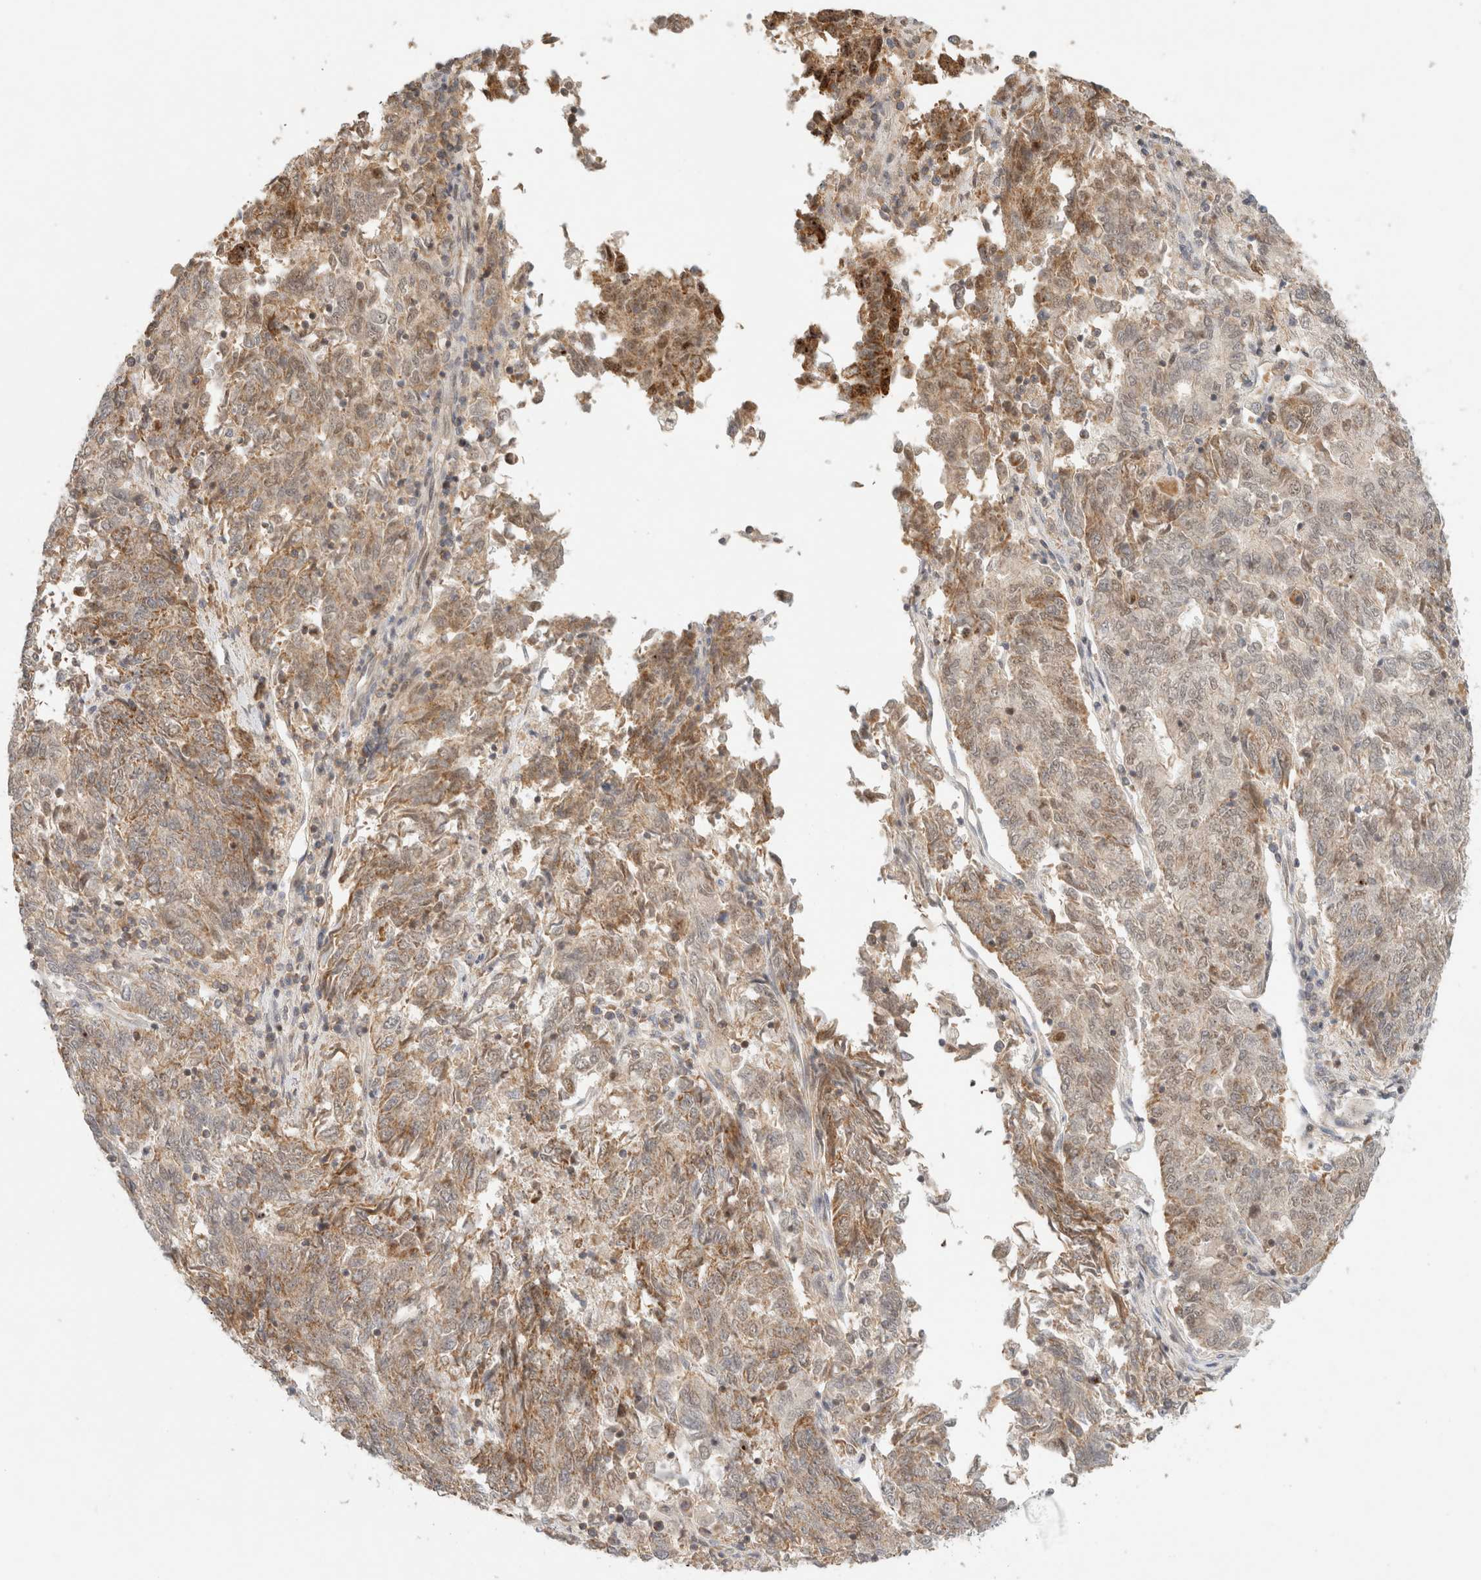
{"staining": {"intensity": "moderate", "quantity": ">75%", "location": "cytoplasmic/membranous"}, "tissue": "endometrial cancer", "cell_type": "Tumor cells", "image_type": "cancer", "snomed": [{"axis": "morphology", "description": "Adenocarcinoma, NOS"}, {"axis": "topography", "description": "Endometrium"}], "caption": "A medium amount of moderate cytoplasmic/membranous staining is appreciated in about >75% of tumor cells in endometrial adenocarcinoma tissue.", "gene": "MRM3", "patient": {"sex": "female", "age": 80}}